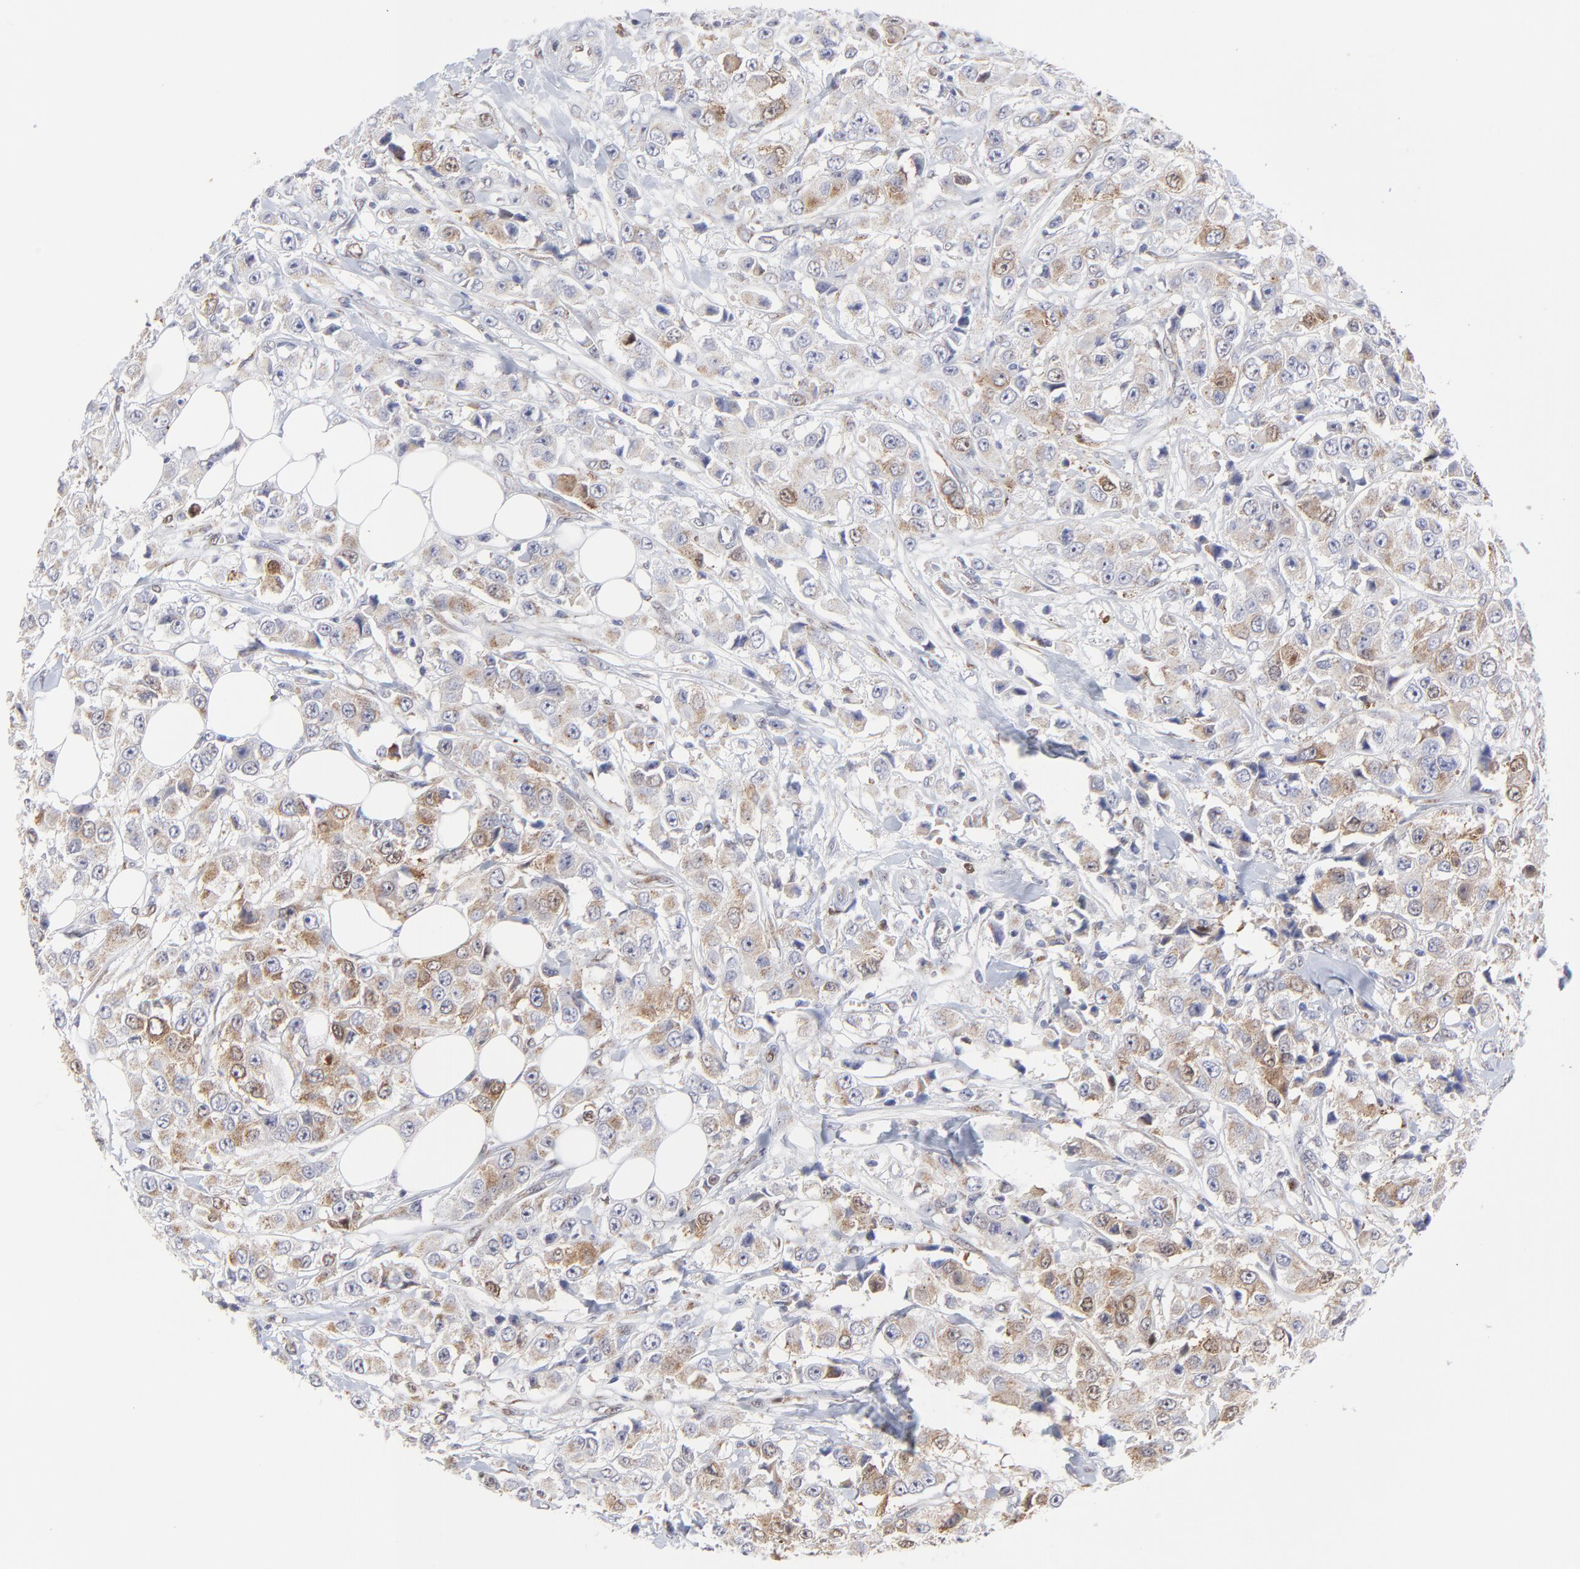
{"staining": {"intensity": "weak", "quantity": "25%-75%", "location": "cytoplasmic/membranous"}, "tissue": "breast cancer", "cell_type": "Tumor cells", "image_type": "cancer", "snomed": [{"axis": "morphology", "description": "Duct carcinoma"}, {"axis": "topography", "description": "Breast"}], "caption": "About 25%-75% of tumor cells in human breast cancer show weak cytoplasmic/membranous protein expression as visualized by brown immunohistochemical staining.", "gene": "NCAPH", "patient": {"sex": "female", "age": 58}}